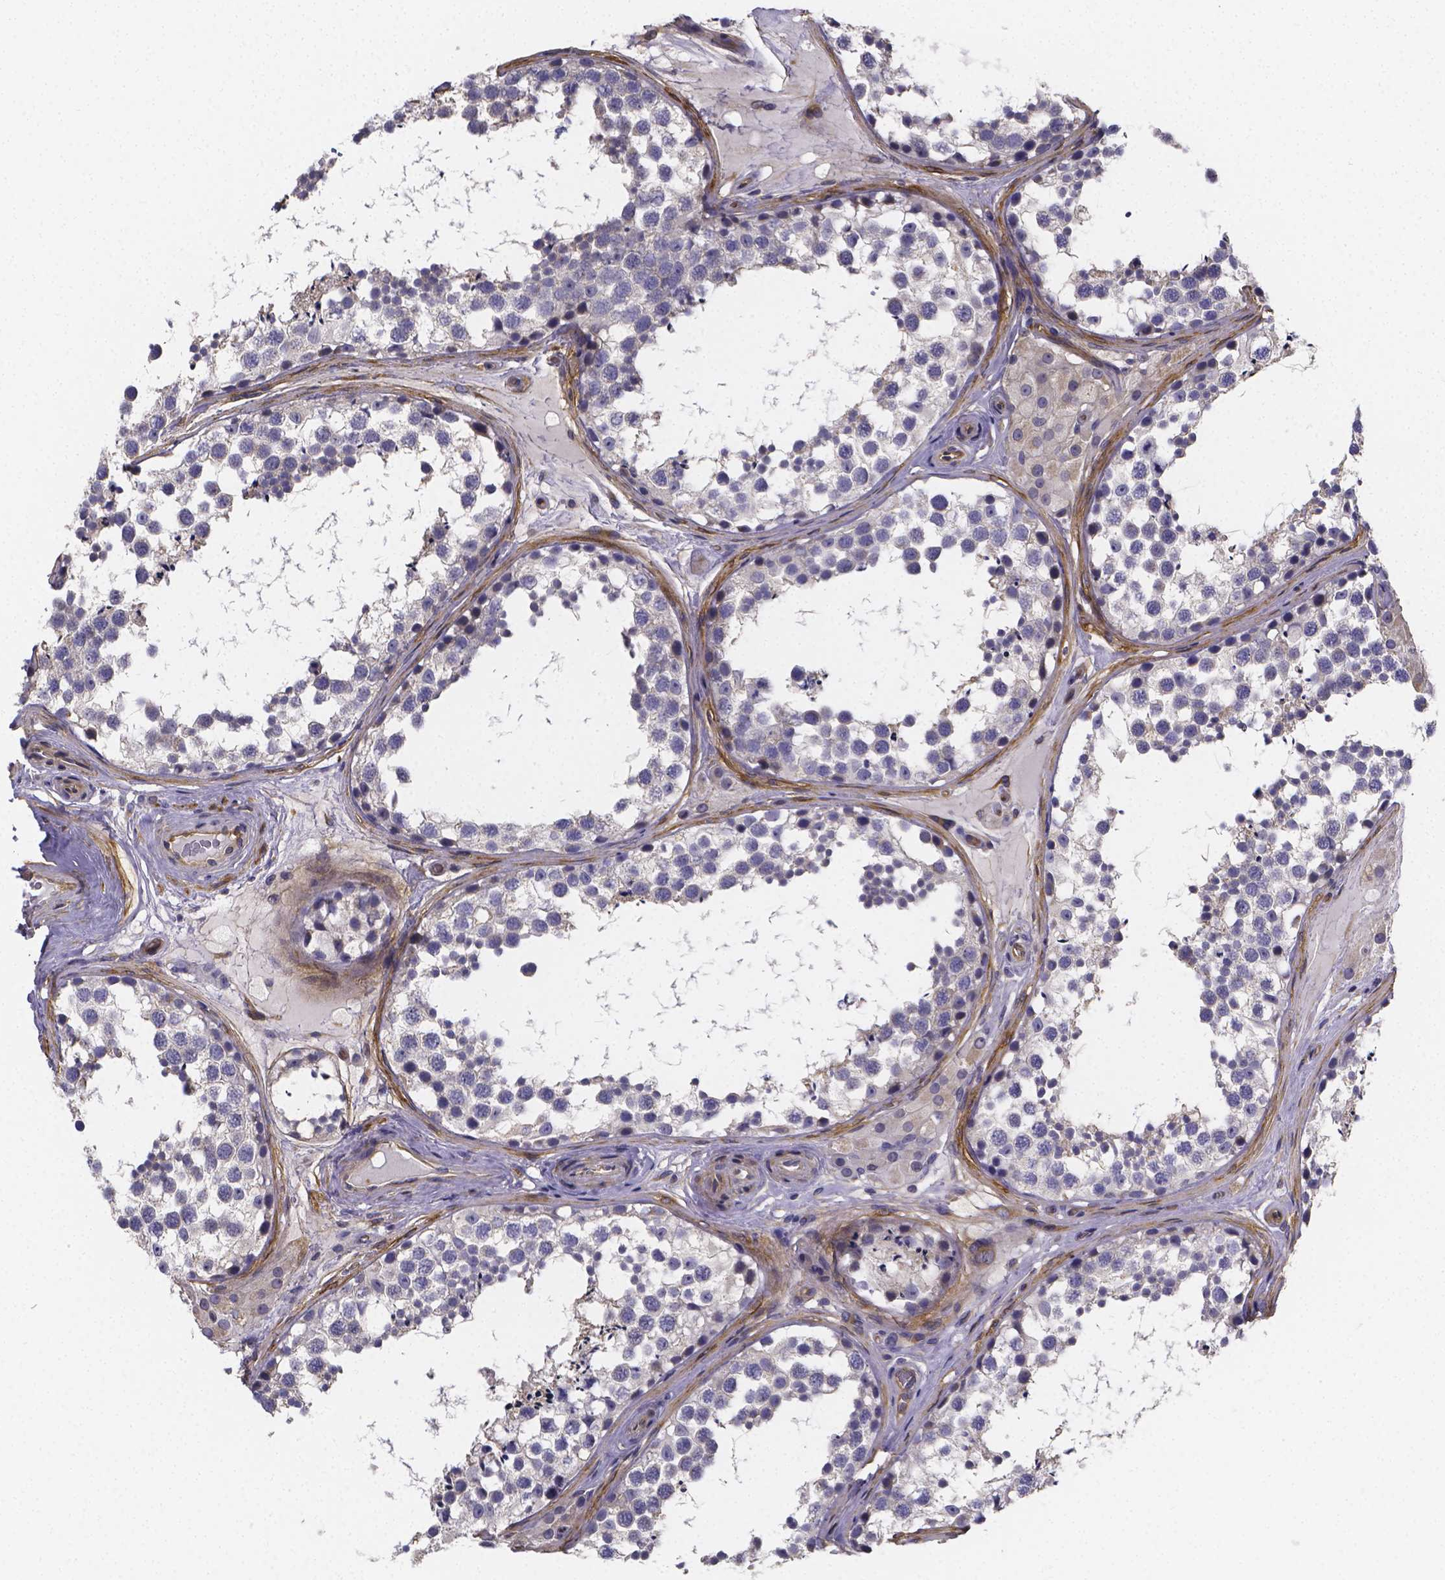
{"staining": {"intensity": "negative", "quantity": "none", "location": "none"}, "tissue": "testis", "cell_type": "Cells in seminiferous ducts", "image_type": "normal", "snomed": [{"axis": "morphology", "description": "Normal tissue, NOS"}, {"axis": "morphology", "description": "Seminoma, NOS"}, {"axis": "topography", "description": "Testis"}], "caption": "Cells in seminiferous ducts are negative for brown protein staining in normal testis. (DAB immunohistochemistry (IHC), high magnification).", "gene": "RERG", "patient": {"sex": "male", "age": 65}}